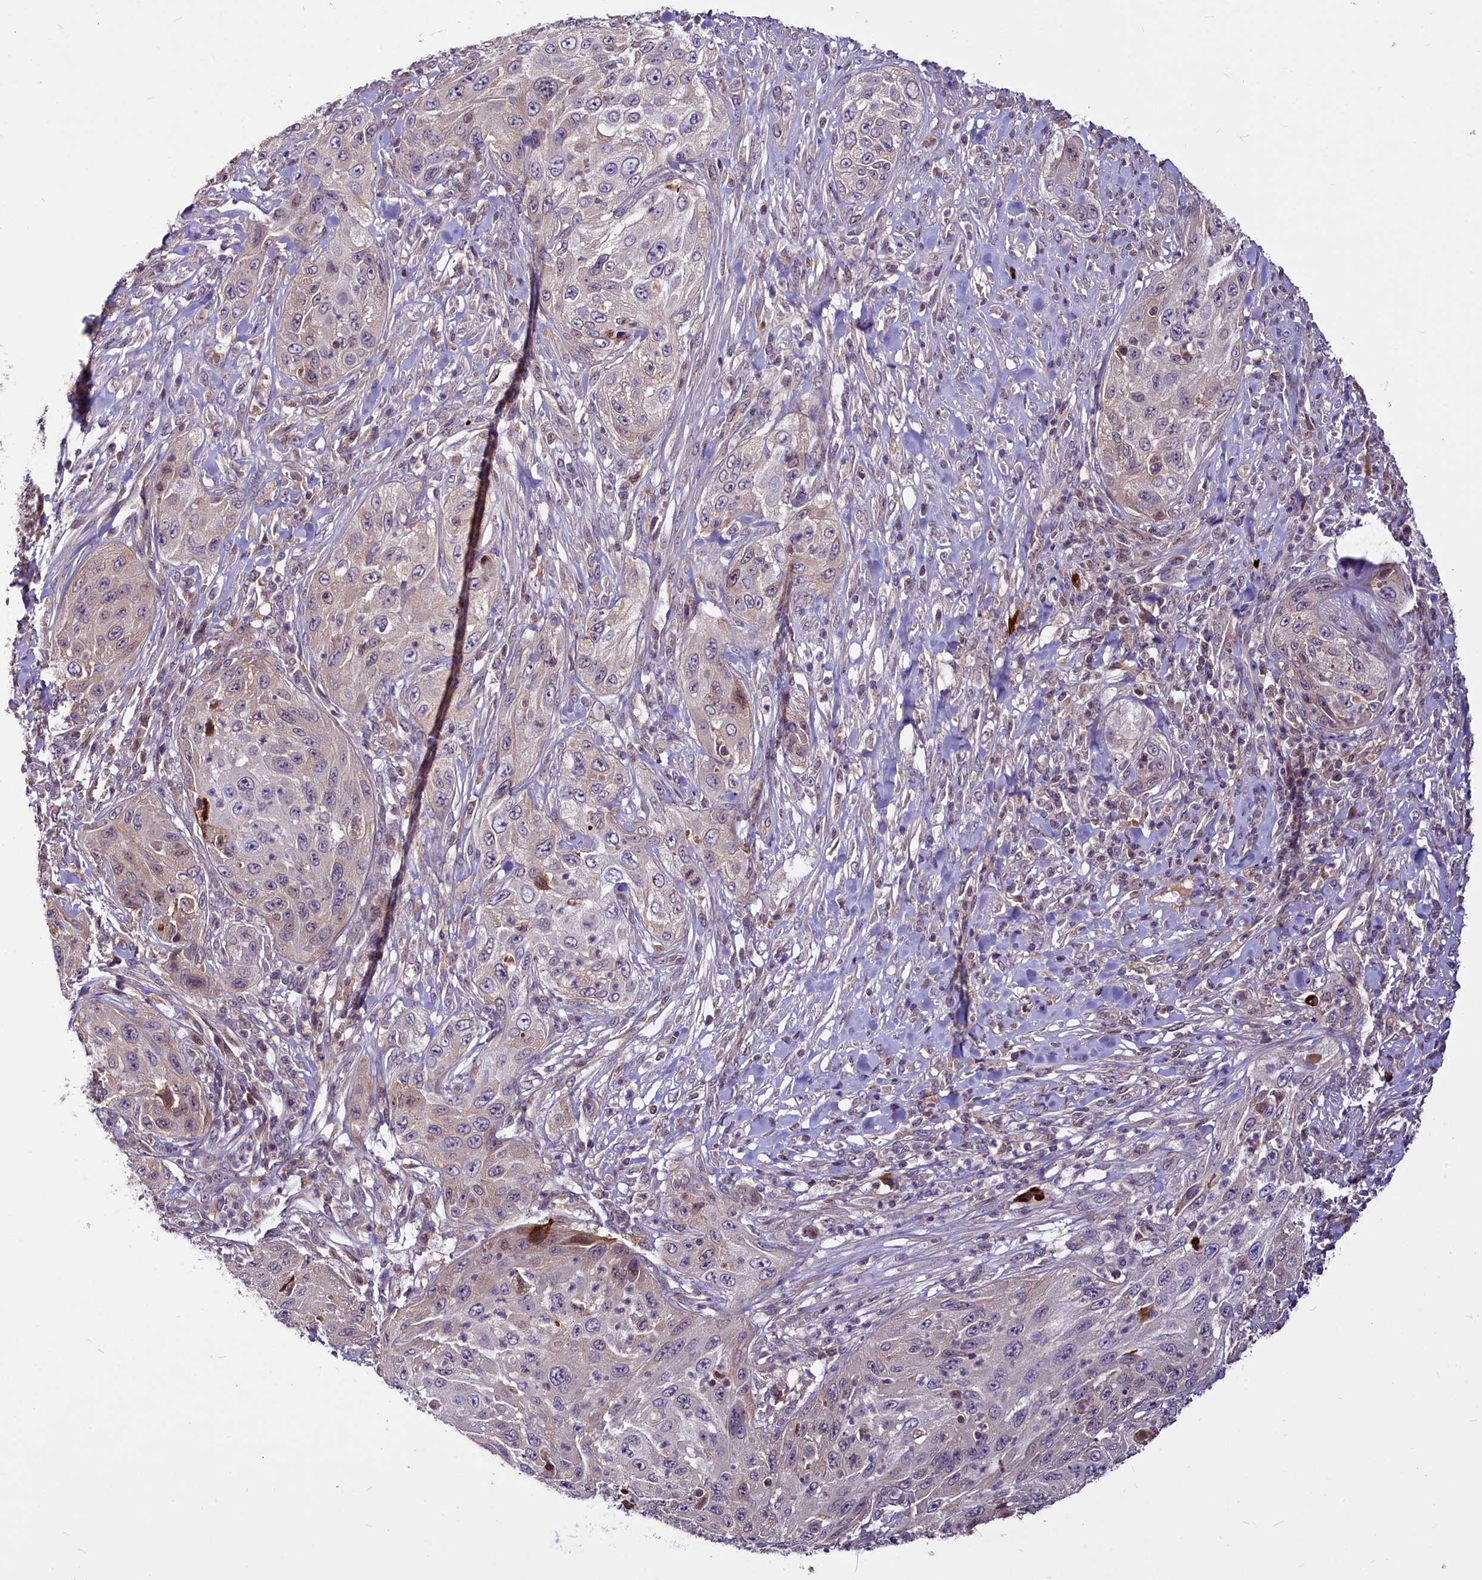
{"staining": {"intensity": "negative", "quantity": "none", "location": "none"}, "tissue": "cervical cancer", "cell_type": "Tumor cells", "image_type": "cancer", "snomed": [{"axis": "morphology", "description": "Squamous cell carcinoma, NOS"}, {"axis": "topography", "description": "Cervix"}], "caption": "High magnification brightfield microscopy of squamous cell carcinoma (cervical) stained with DAB (3,3'-diaminobenzidine) (brown) and counterstained with hematoxylin (blue): tumor cells show no significant expression. (DAB (3,3'-diaminobenzidine) IHC visualized using brightfield microscopy, high magnification).", "gene": "C11orf86", "patient": {"sex": "female", "age": 42}}